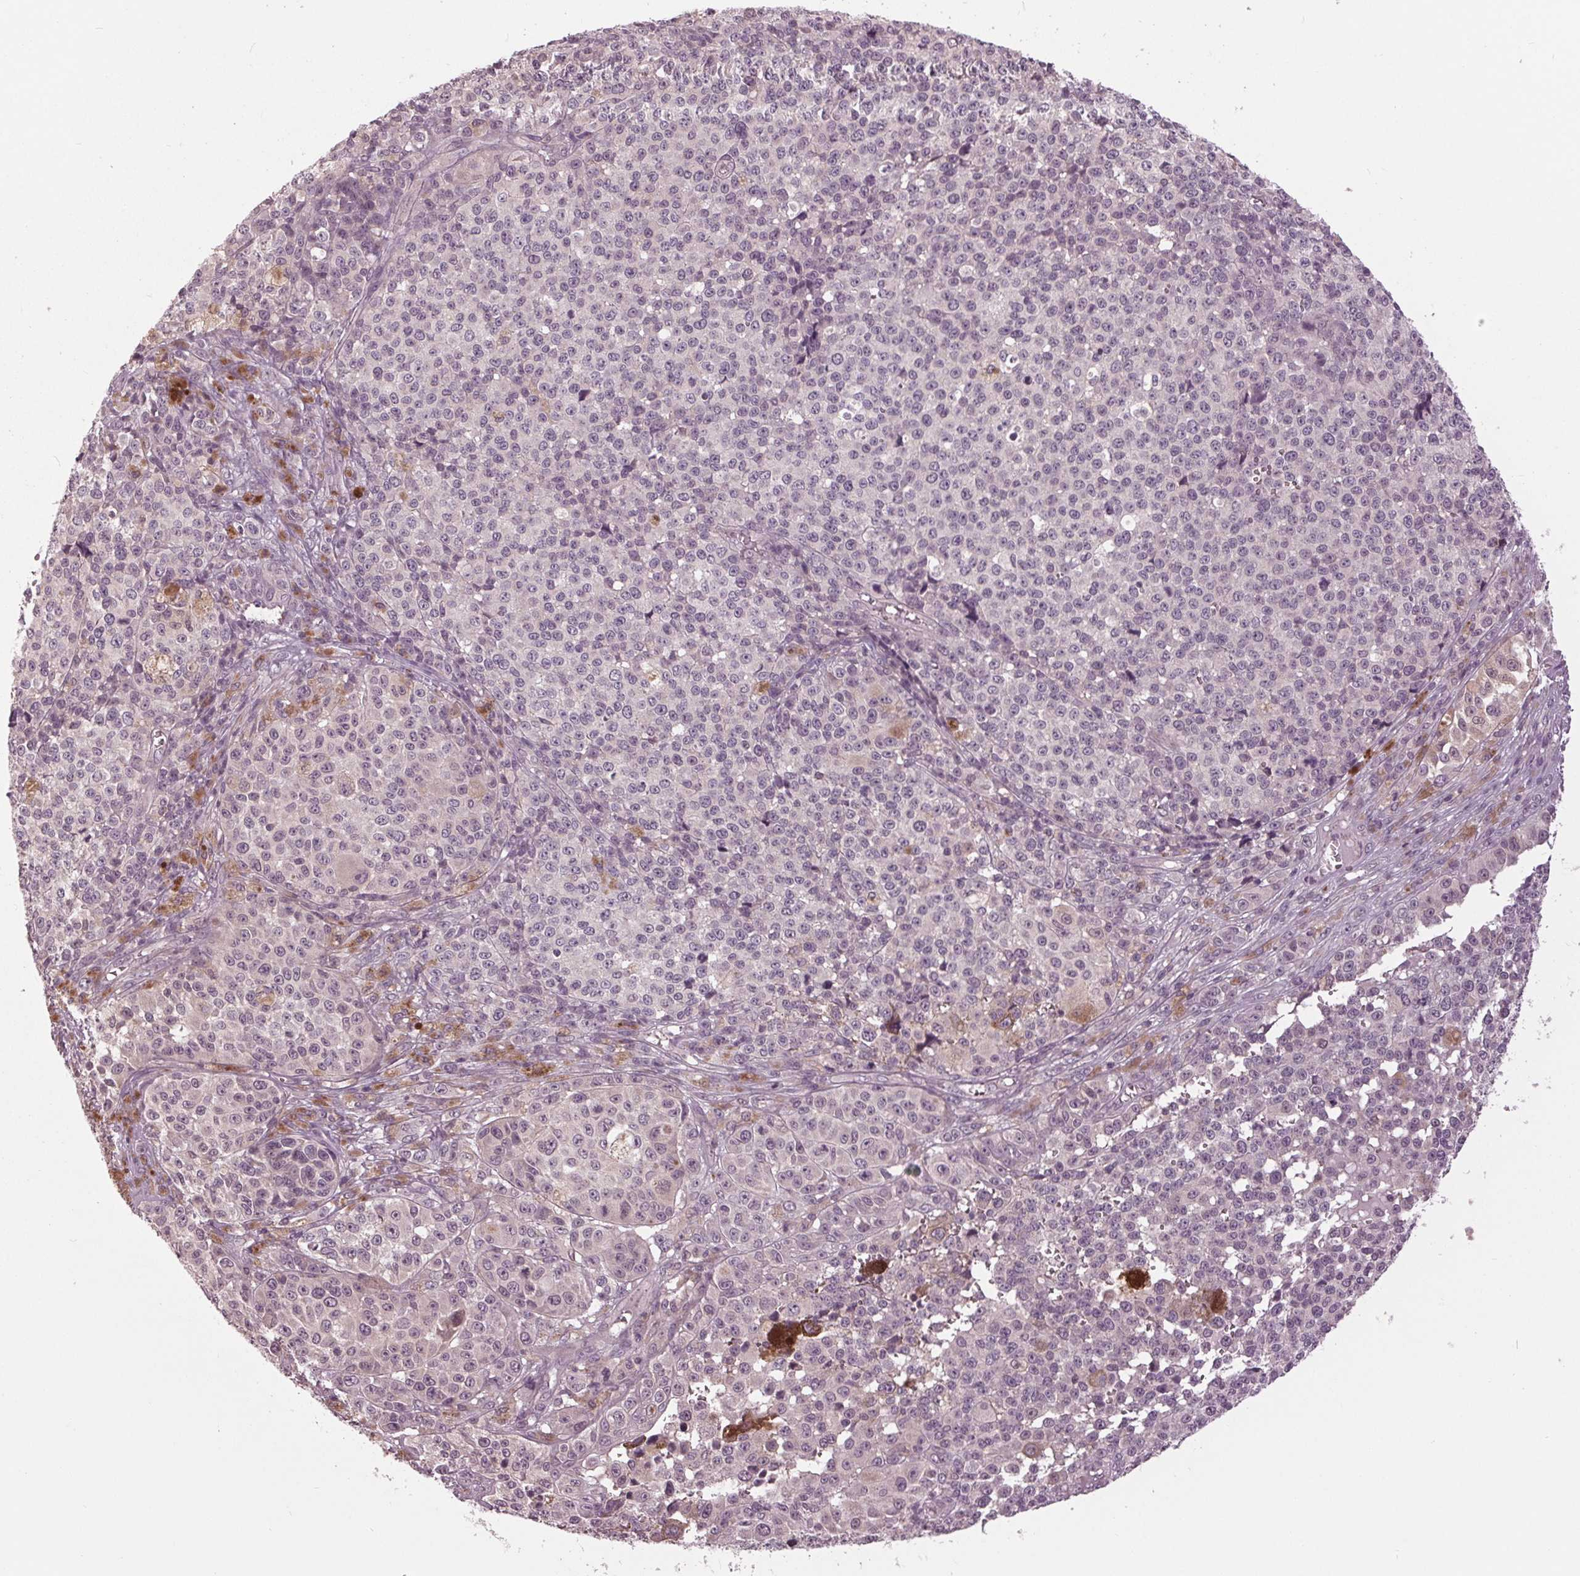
{"staining": {"intensity": "negative", "quantity": "none", "location": "none"}, "tissue": "melanoma", "cell_type": "Tumor cells", "image_type": "cancer", "snomed": [{"axis": "morphology", "description": "Malignant melanoma, NOS"}, {"axis": "topography", "description": "Skin"}], "caption": "This is an IHC histopathology image of melanoma. There is no staining in tumor cells.", "gene": "SIGLEC6", "patient": {"sex": "female", "age": 58}}